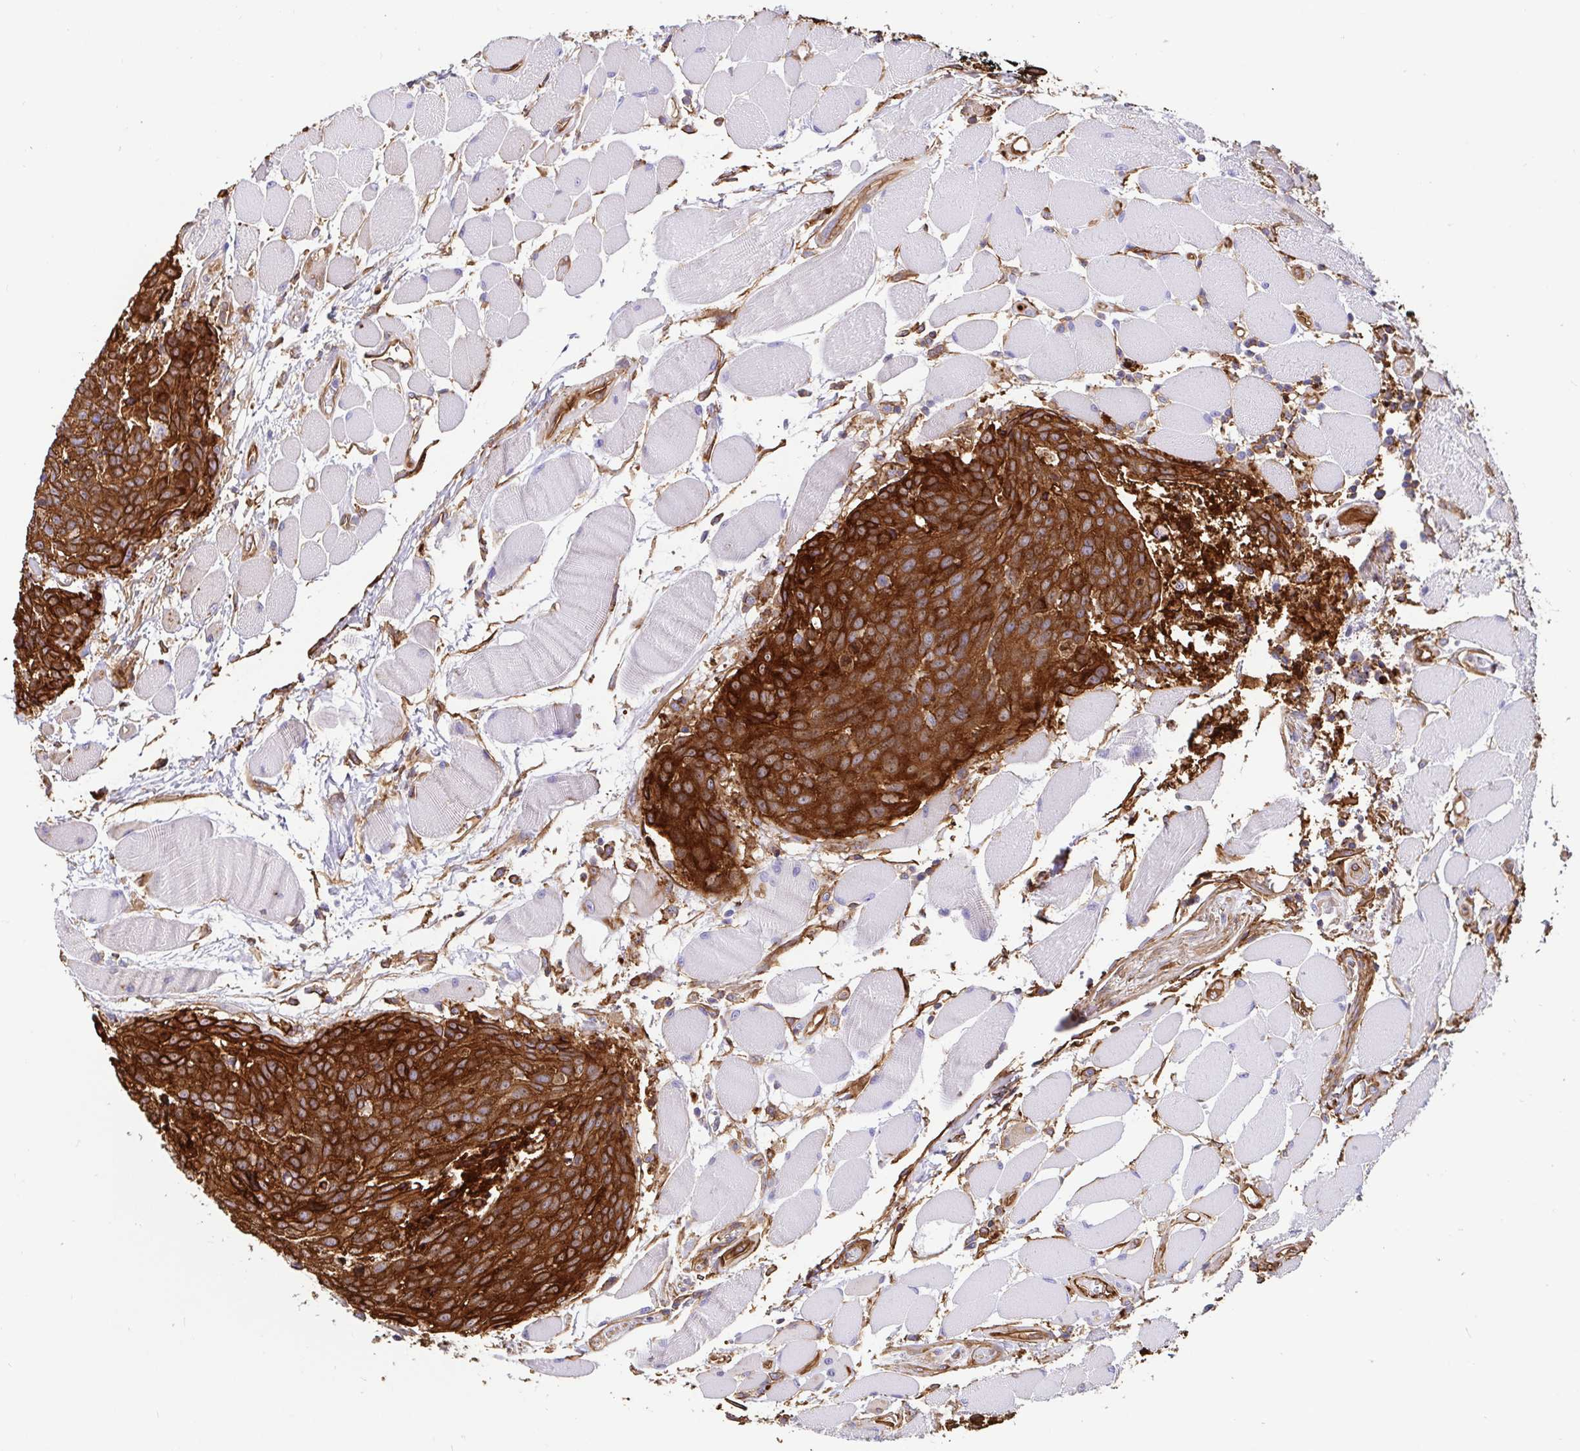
{"staining": {"intensity": "strong", "quantity": ">75%", "location": "cytoplasmic/membranous"}, "tissue": "head and neck cancer", "cell_type": "Tumor cells", "image_type": "cancer", "snomed": [{"axis": "morphology", "description": "Squamous cell carcinoma, NOS"}, {"axis": "topography", "description": "Oral tissue"}, {"axis": "topography", "description": "Head-Neck"}], "caption": "Human head and neck cancer (squamous cell carcinoma) stained with a protein marker displays strong staining in tumor cells.", "gene": "ANXA2", "patient": {"sex": "male", "age": 64}}